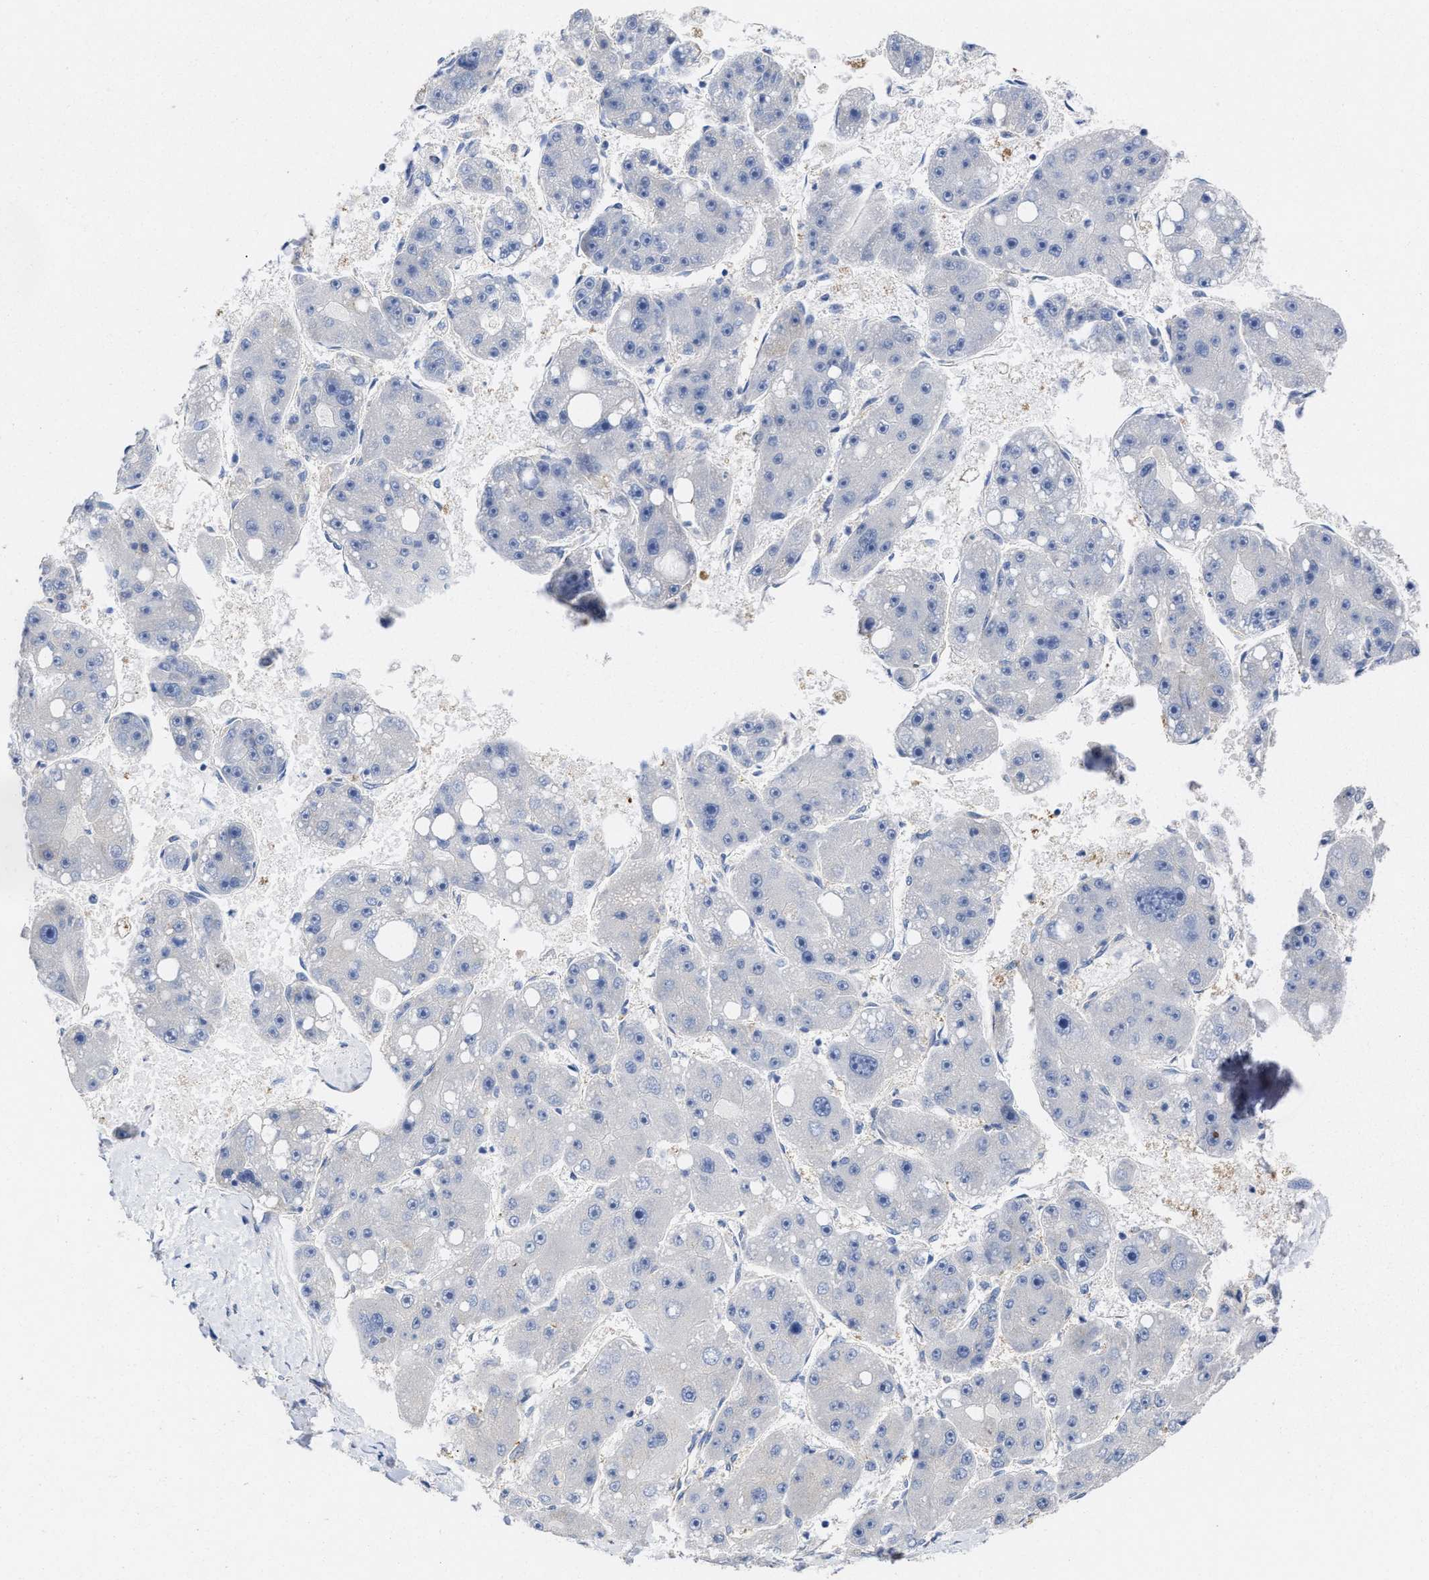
{"staining": {"intensity": "negative", "quantity": "none", "location": "none"}, "tissue": "liver cancer", "cell_type": "Tumor cells", "image_type": "cancer", "snomed": [{"axis": "morphology", "description": "Carcinoma, Hepatocellular, NOS"}, {"axis": "topography", "description": "Liver"}], "caption": "A high-resolution histopathology image shows IHC staining of liver cancer (hepatocellular carcinoma), which shows no significant staining in tumor cells.", "gene": "PPP1R15A", "patient": {"sex": "female", "age": 61}}